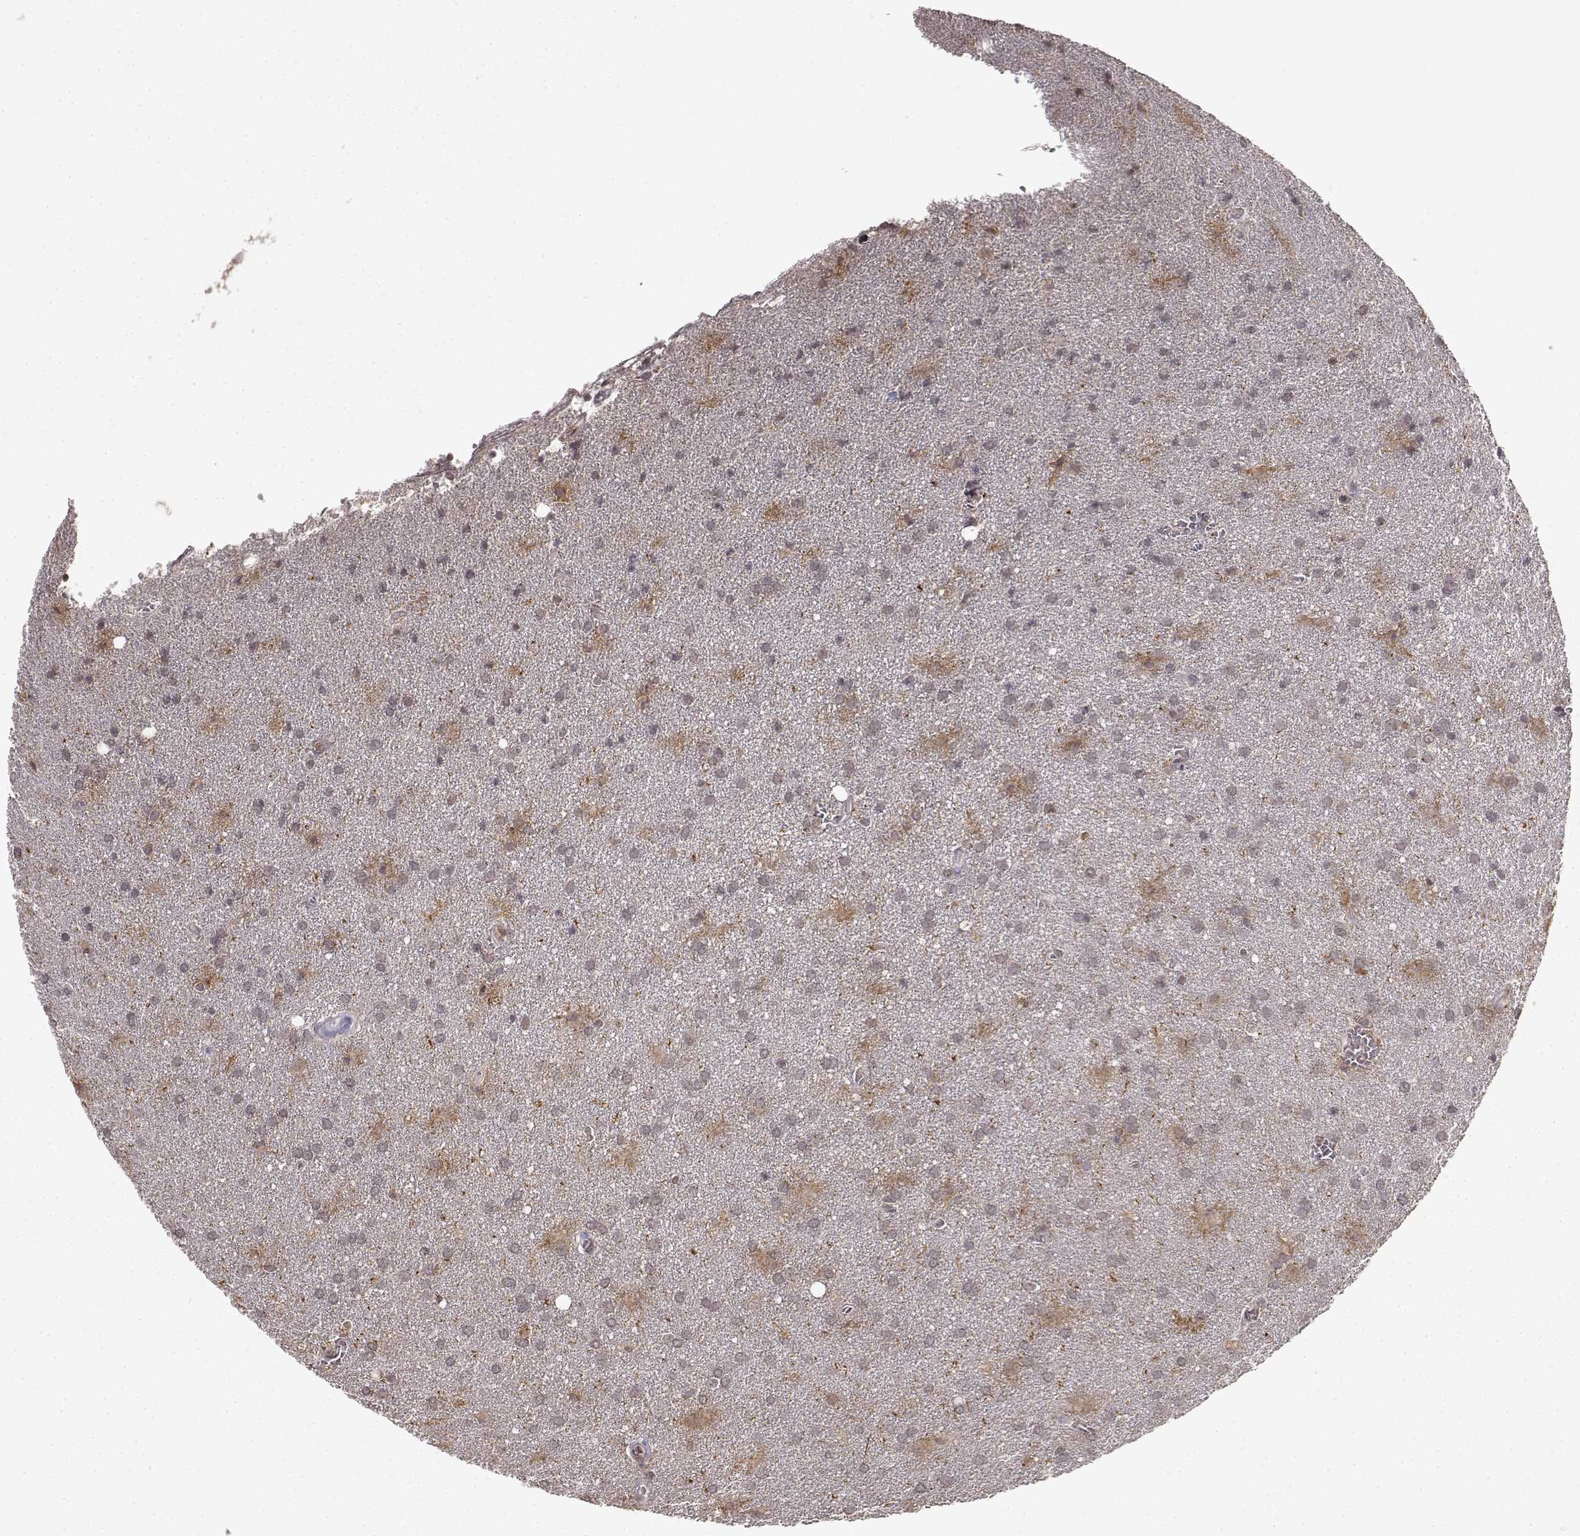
{"staining": {"intensity": "weak", "quantity": "25%-75%", "location": "cytoplasmic/membranous"}, "tissue": "glioma", "cell_type": "Tumor cells", "image_type": "cancer", "snomed": [{"axis": "morphology", "description": "Glioma, malignant, Low grade"}, {"axis": "topography", "description": "Brain"}], "caption": "Low-grade glioma (malignant) stained with immunohistochemistry (IHC) exhibits weak cytoplasmic/membranous positivity in about 25%-75% of tumor cells. The protein is stained brown, and the nuclei are stained in blue (DAB IHC with brightfield microscopy, high magnification).", "gene": "NTRK2", "patient": {"sex": "male", "age": 58}}